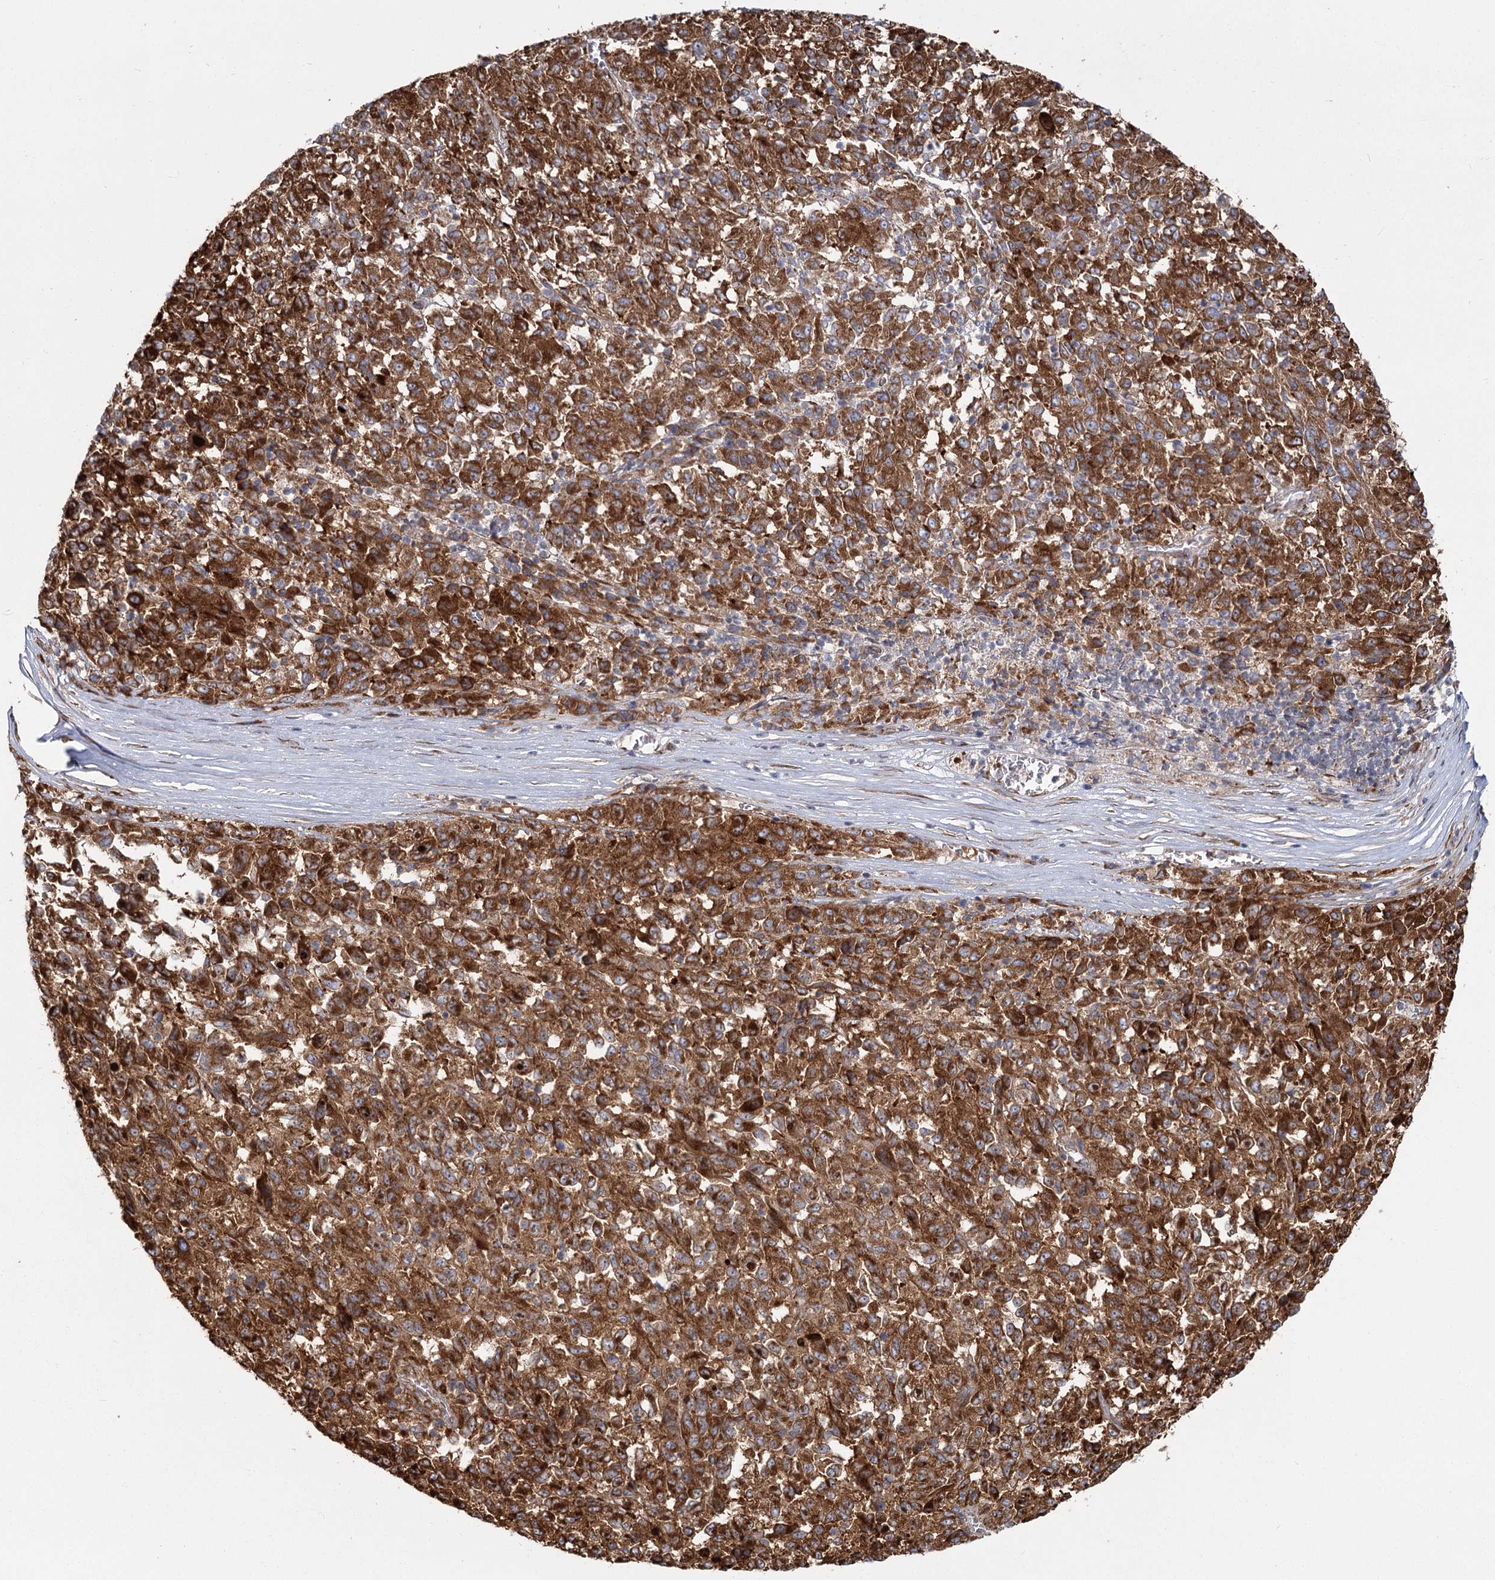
{"staining": {"intensity": "strong", "quantity": ">75%", "location": "cytoplasmic/membranous"}, "tissue": "melanoma", "cell_type": "Tumor cells", "image_type": "cancer", "snomed": [{"axis": "morphology", "description": "Malignant melanoma, Metastatic site"}, {"axis": "topography", "description": "Lung"}], "caption": "Immunohistochemical staining of melanoma exhibits strong cytoplasmic/membranous protein positivity in about >75% of tumor cells.", "gene": "HARS2", "patient": {"sex": "male", "age": 64}}